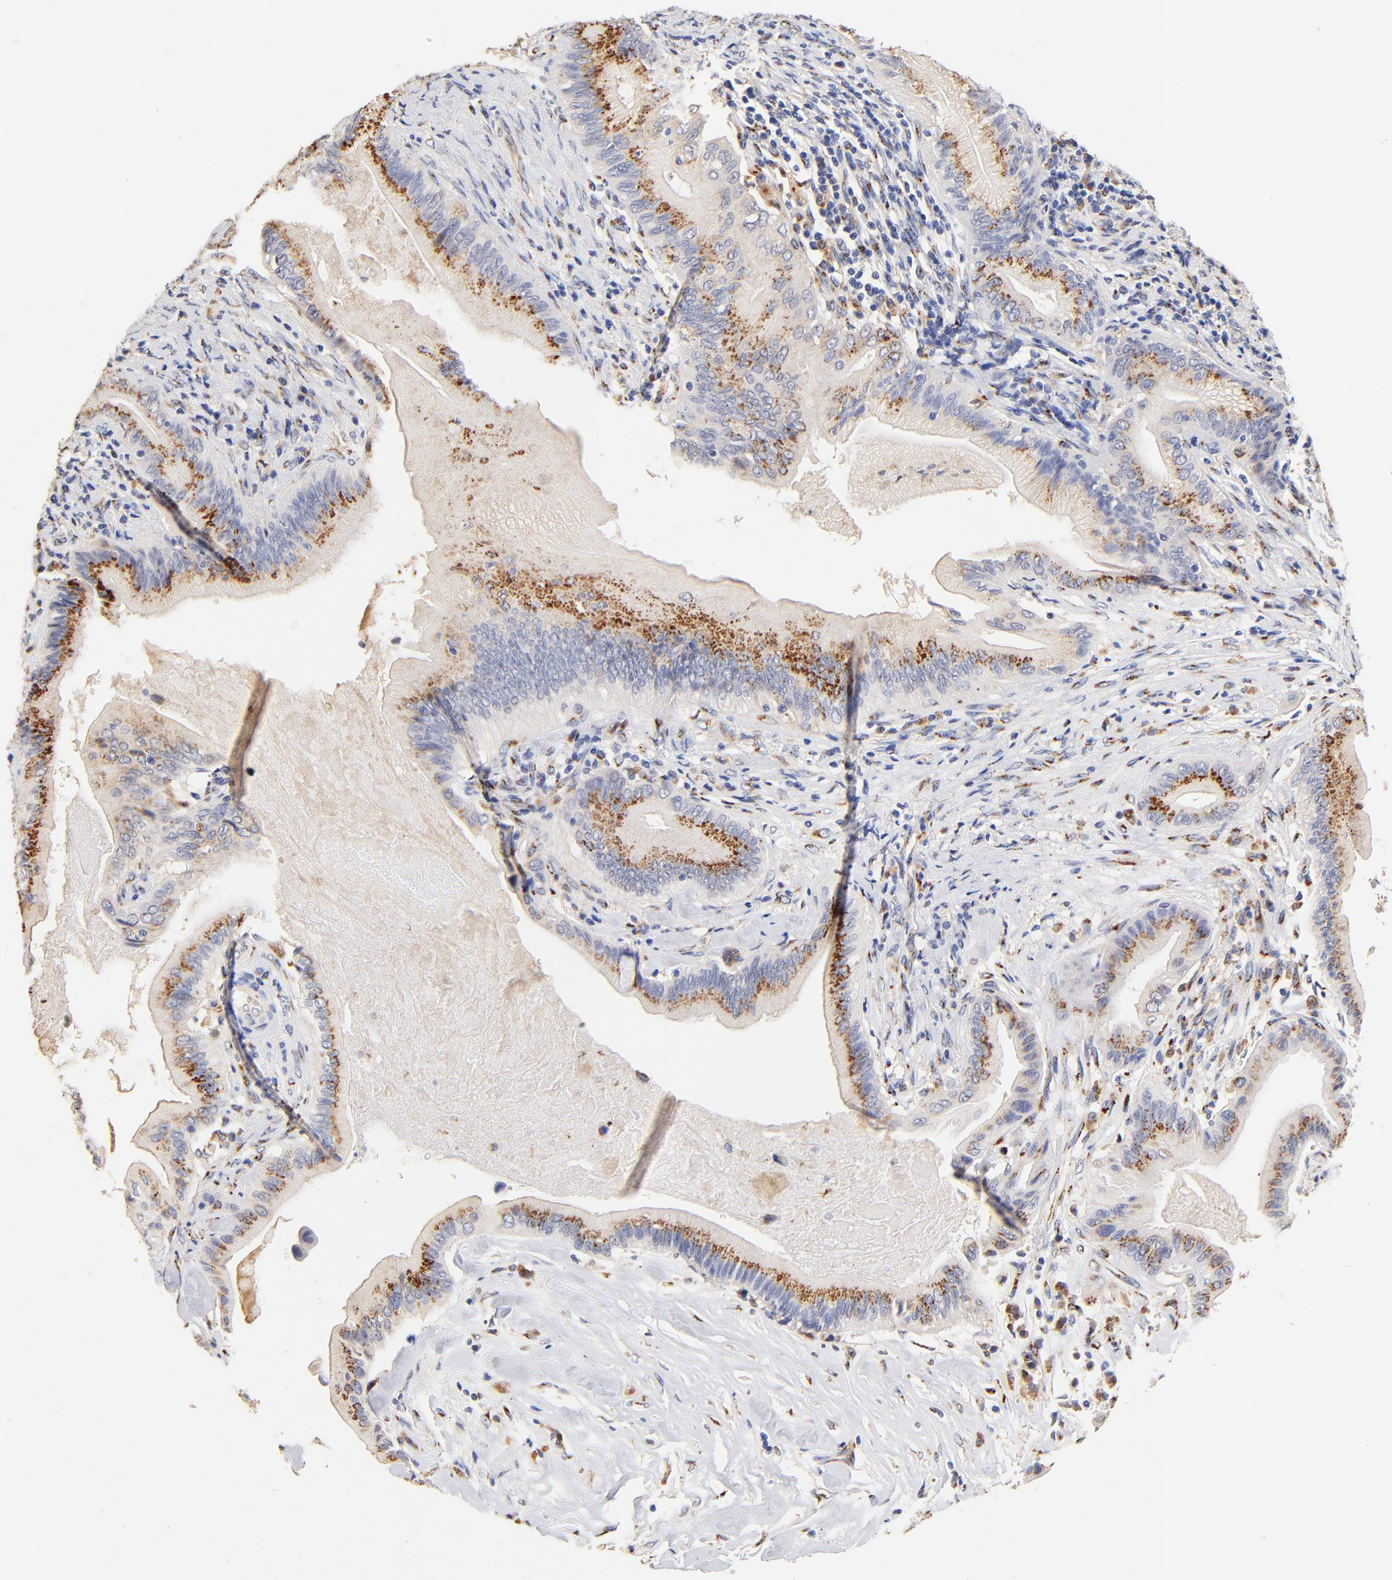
{"staining": {"intensity": "moderate", "quantity": ">75%", "location": "cytoplasmic/membranous"}, "tissue": "liver cancer", "cell_type": "Tumor cells", "image_type": "cancer", "snomed": [{"axis": "morphology", "description": "Cholangiocarcinoma"}, {"axis": "topography", "description": "Liver"}], "caption": "Tumor cells display medium levels of moderate cytoplasmic/membranous expression in about >75% of cells in human liver cancer (cholangiocarcinoma). (DAB IHC with brightfield microscopy, high magnification).", "gene": "FMNL3", "patient": {"sex": "male", "age": 58}}